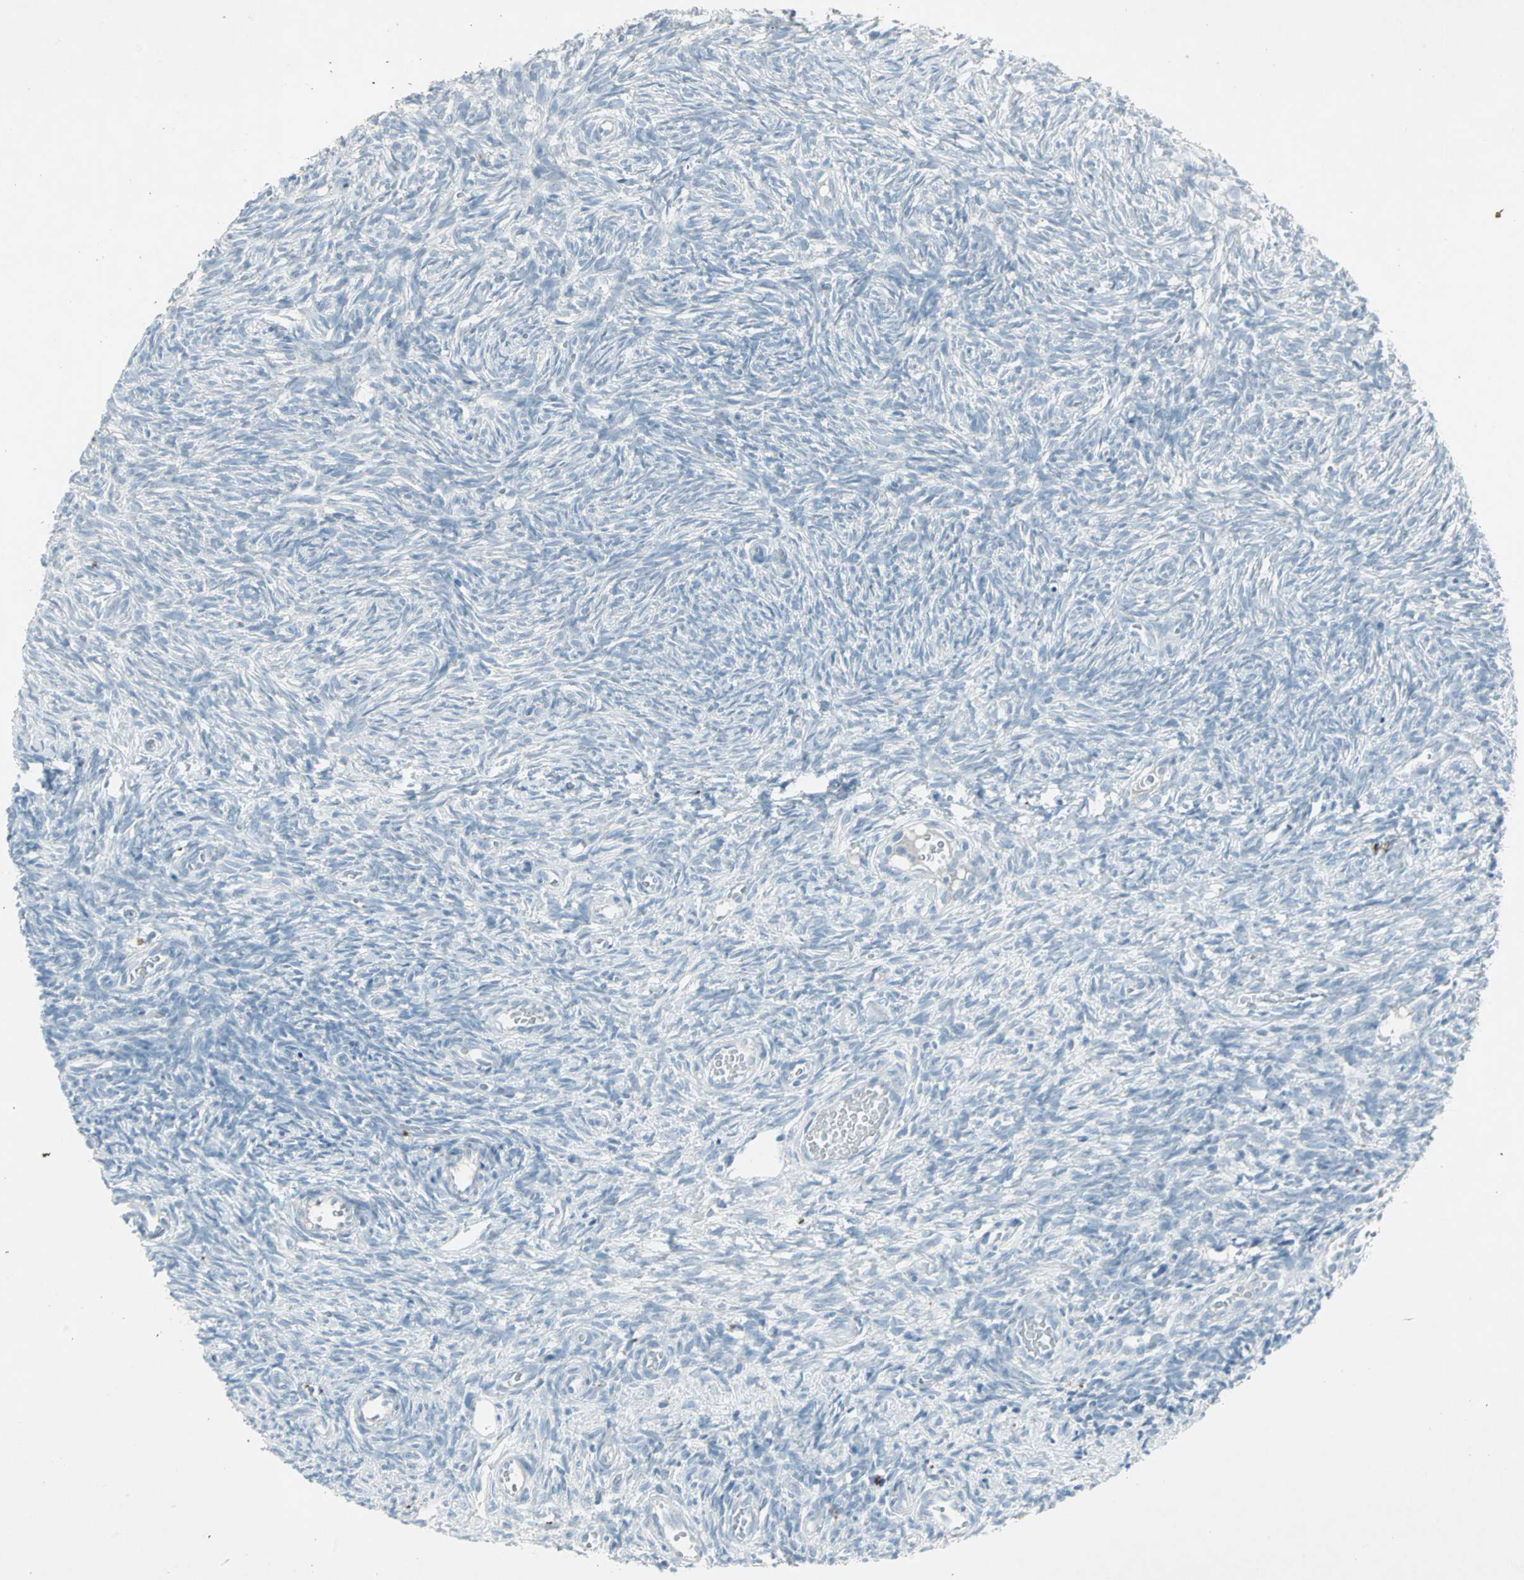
{"staining": {"intensity": "negative", "quantity": "none", "location": "none"}, "tissue": "ovary", "cell_type": "Ovarian stroma cells", "image_type": "normal", "snomed": [{"axis": "morphology", "description": "Normal tissue, NOS"}, {"axis": "topography", "description": "Ovary"}], "caption": "This photomicrograph is of unremarkable ovary stained with immunohistochemistry (IHC) to label a protein in brown with the nuclei are counter-stained blue. There is no staining in ovarian stroma cells.", "gene": "LANCL3", "patient": {"sex": "female", "age": 35}}